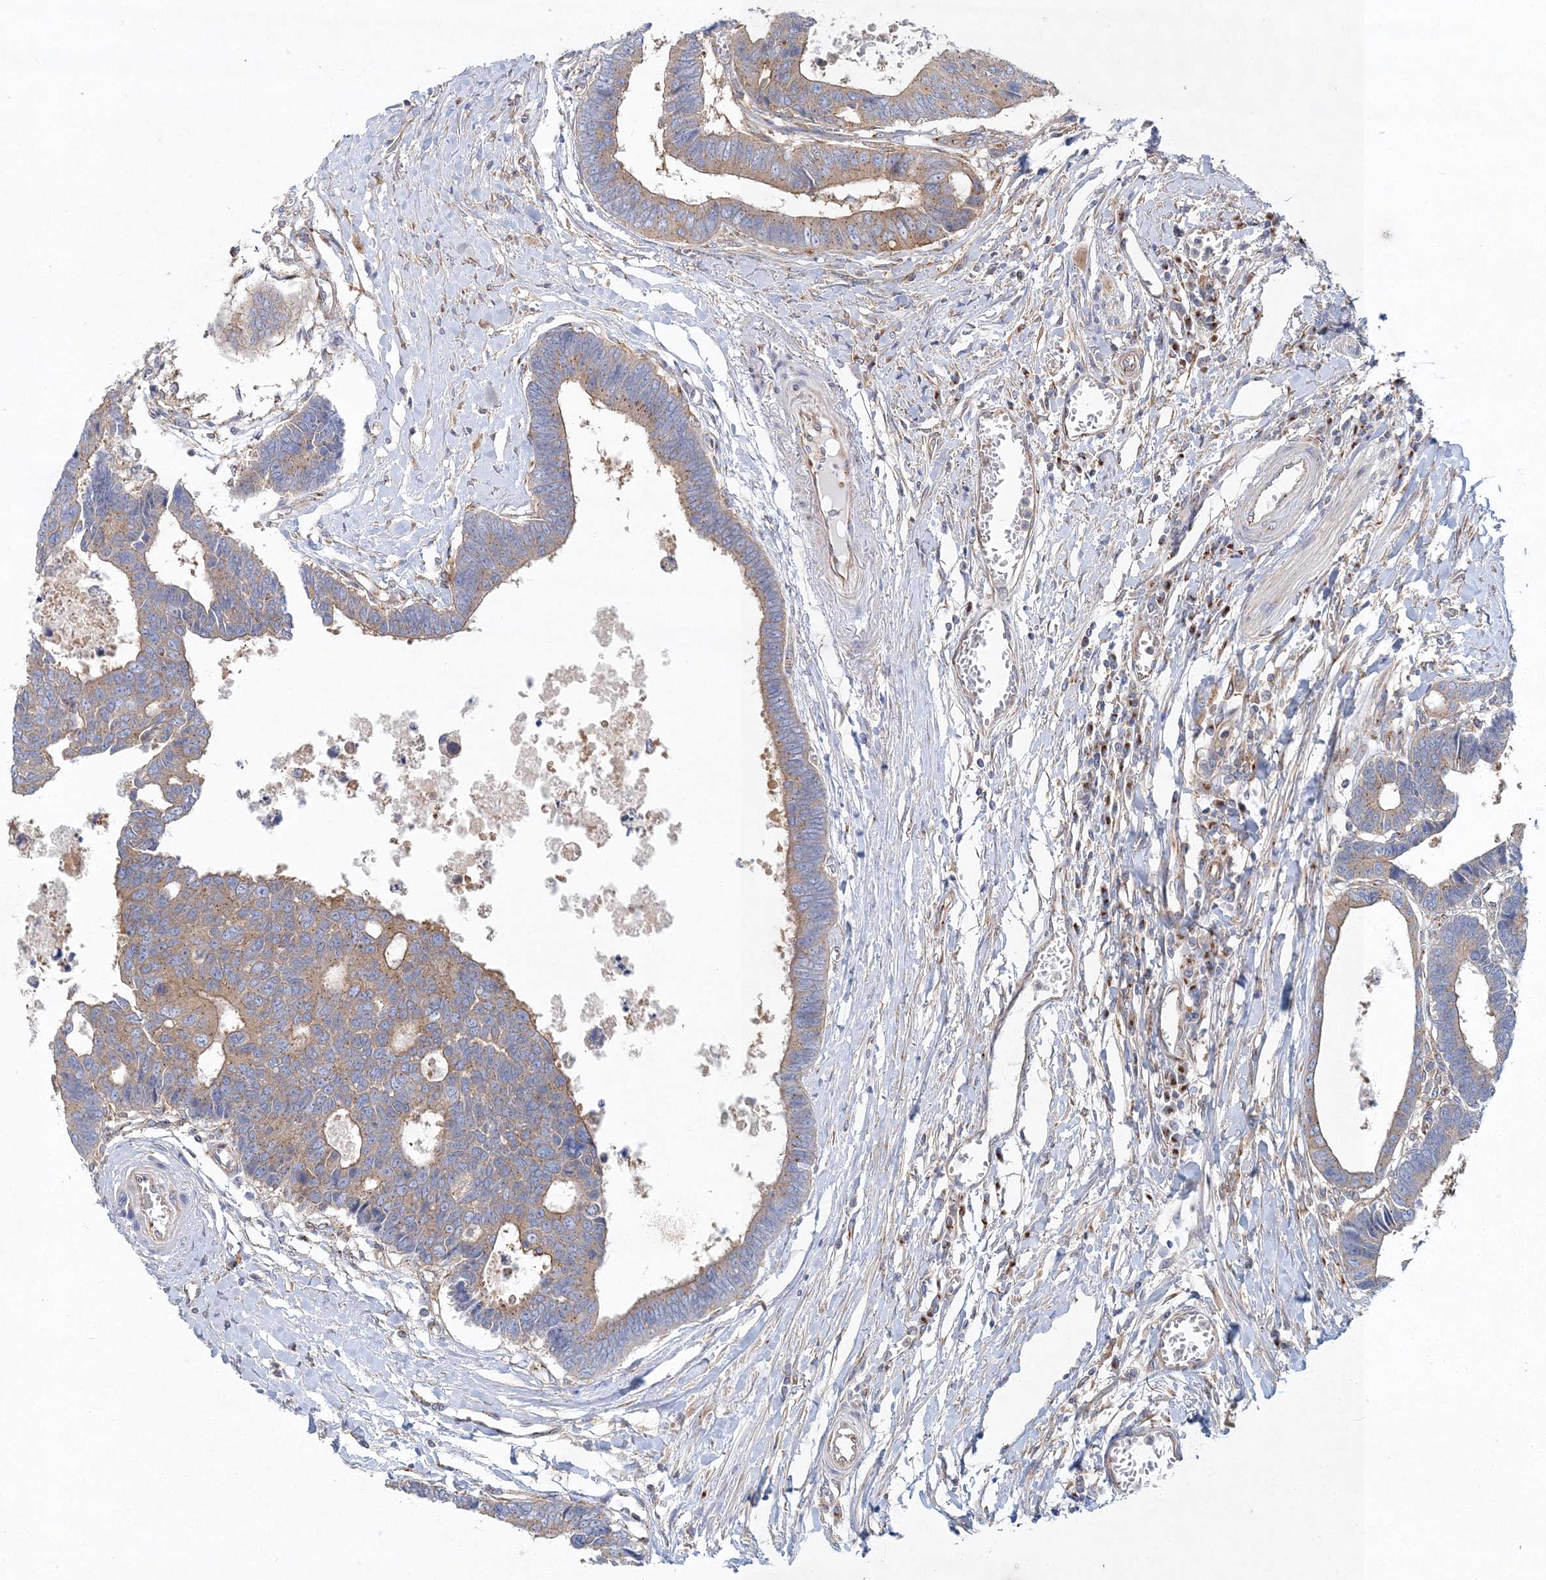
{"staining": {"intensity": "moderate", "quantity": ">75%", "location": "cytoplasmic/membranous"}, "tissue": "colorectal cancer", "cell_type": "Tumor cells", "image_type": "cancer", "snomed": [{"axis": "morphology", "description": "Adenocarcinoma, NOS"}, {"axis": "topography", "description": "Rectum"}], "caption": "A brown stain shows moderate cytoplasmic/membranous positivity of a protein in human colorectal cancer tumor cells. (brown staining indicates protein expression, while blue staining denotes nuclei).", "gene": "SEC23IP", "patient": {"sex": "male", "age": 84}}